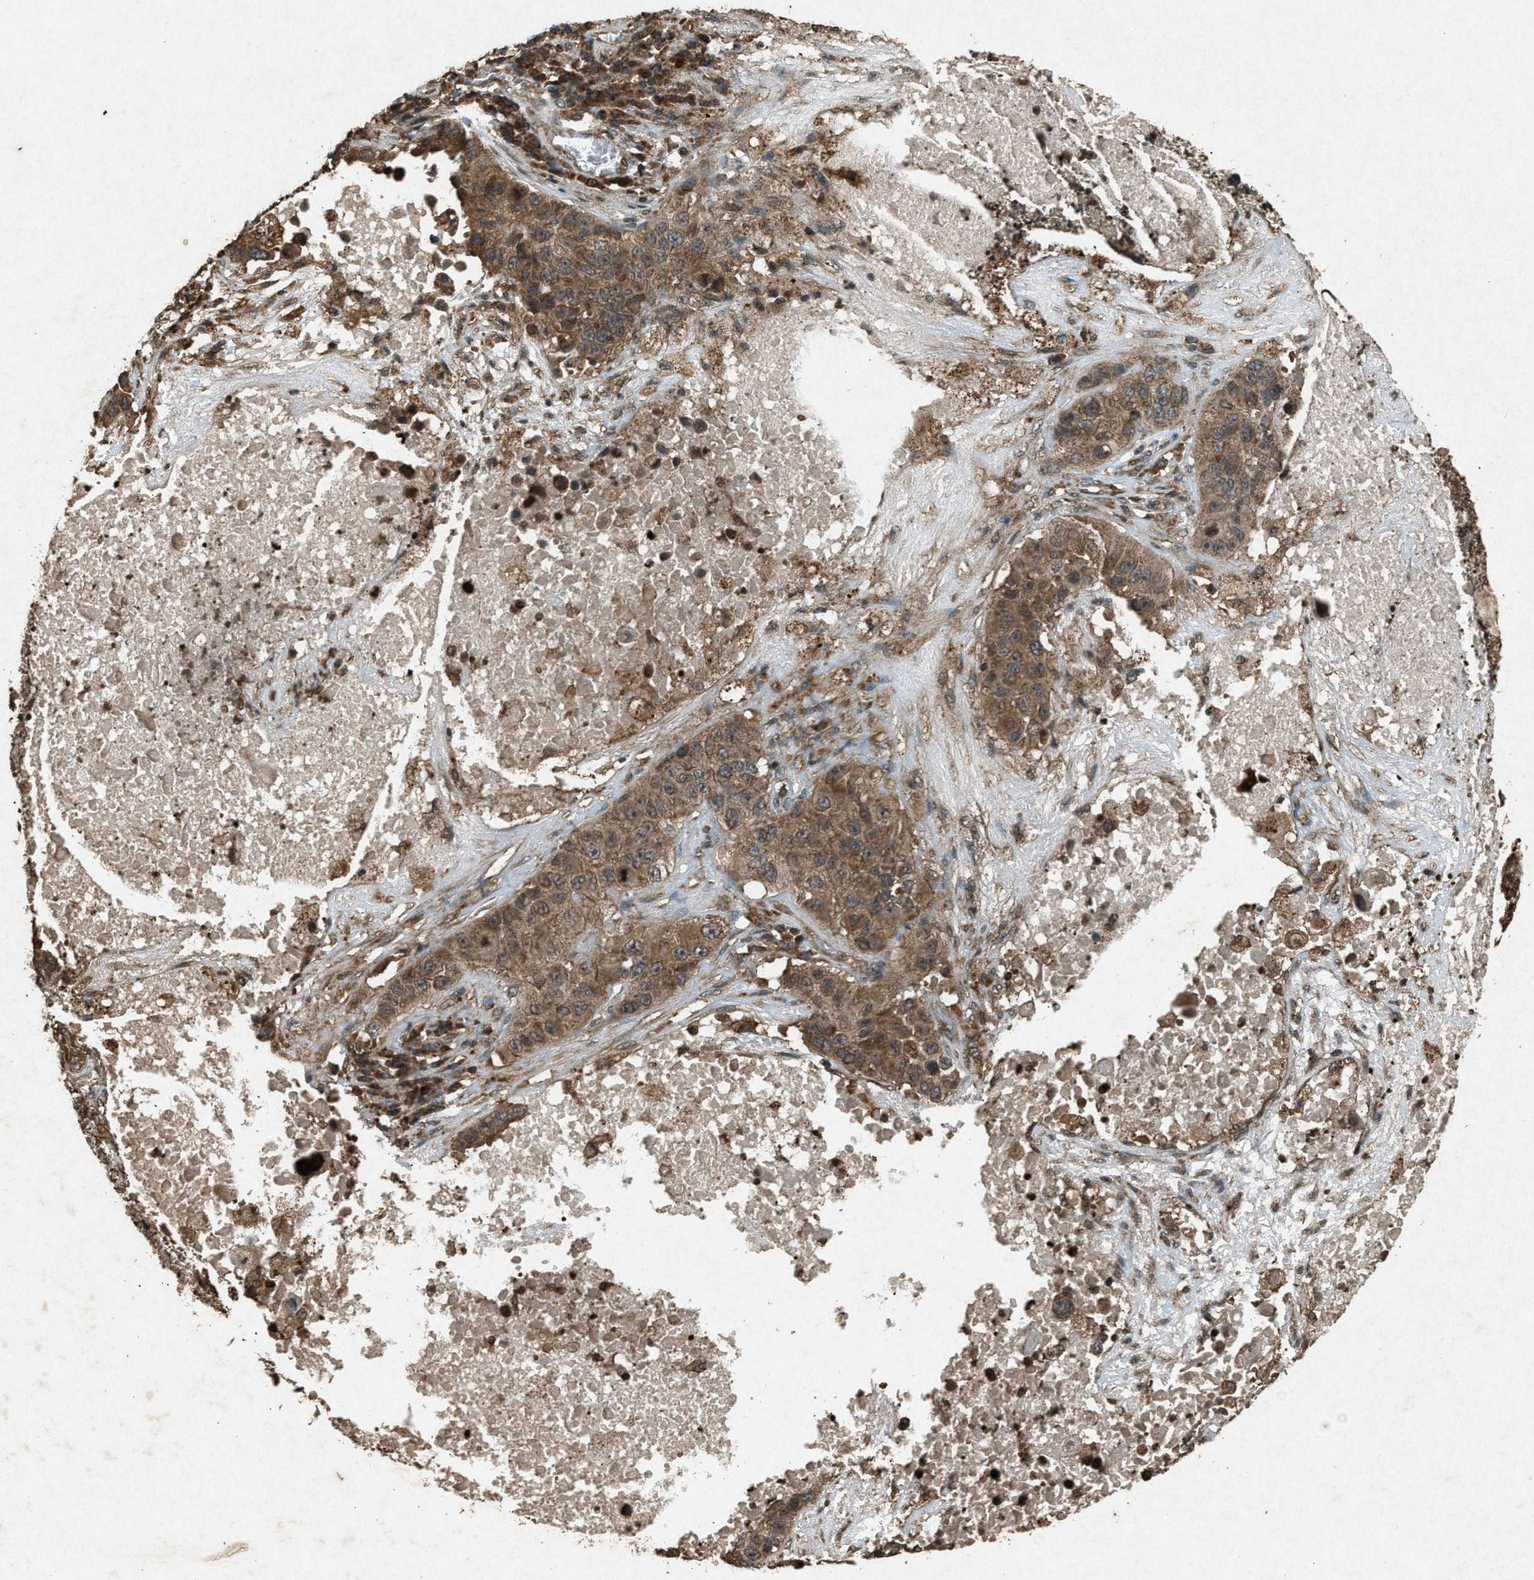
{"staining": {"intensity": "moderate", "quantity": ">75%", "location": "cytoplasmic/membranous"}, "tissue": "lung cancer", "cell_type": "Tumor cells", "image_type": "cancer", "snomed": [{"axis": "morphology", "description": "Squamous cell carcinoma, NOS"}, {"axis": "topography", "description": "Lung"}], "caption": "Squamous cell carcinoma (lung) tissue shows moderate cytoplasmic/membranous positivity in approximately >75% of tumor cells", "gene": "OAS1", "patient": {"sex": "male", "age": 57}}